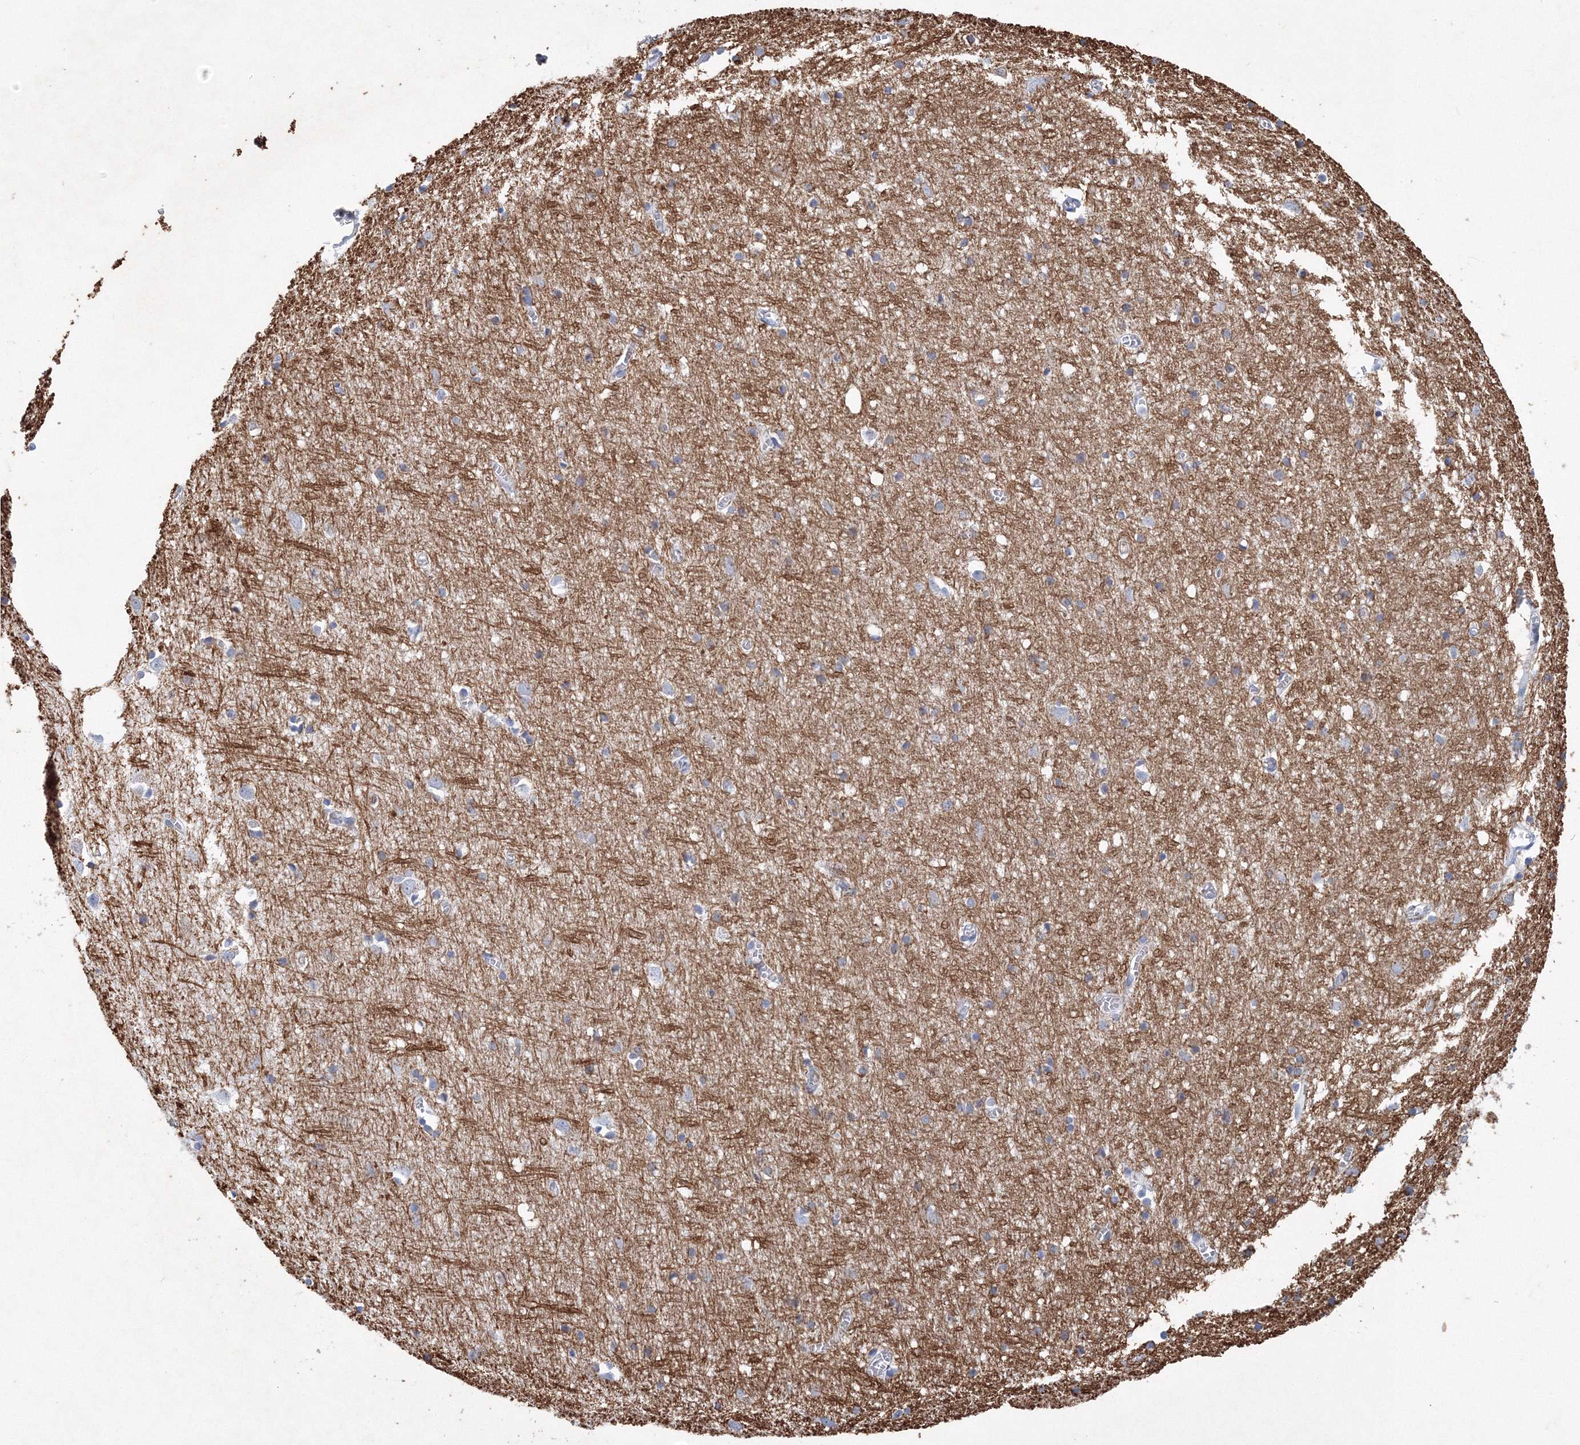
{"staining": {"intensity": "negative", "quantity": "none", "location": "none"}, "tissue": "cerebral cortex", "cell_type": "Endothelial cells", "image_type": "normal", "snomed": [{"axis": "morphology", "description": "Normal tissue, NOS"}, {"axis": "topography", "description": "Cerebral cortex"}], "caption": "The histopathology image shows no staining of endothelial cells in normal cerebral cortex.", "gene": "TANC1", "patient": {"sex": "female", "age": 64}}